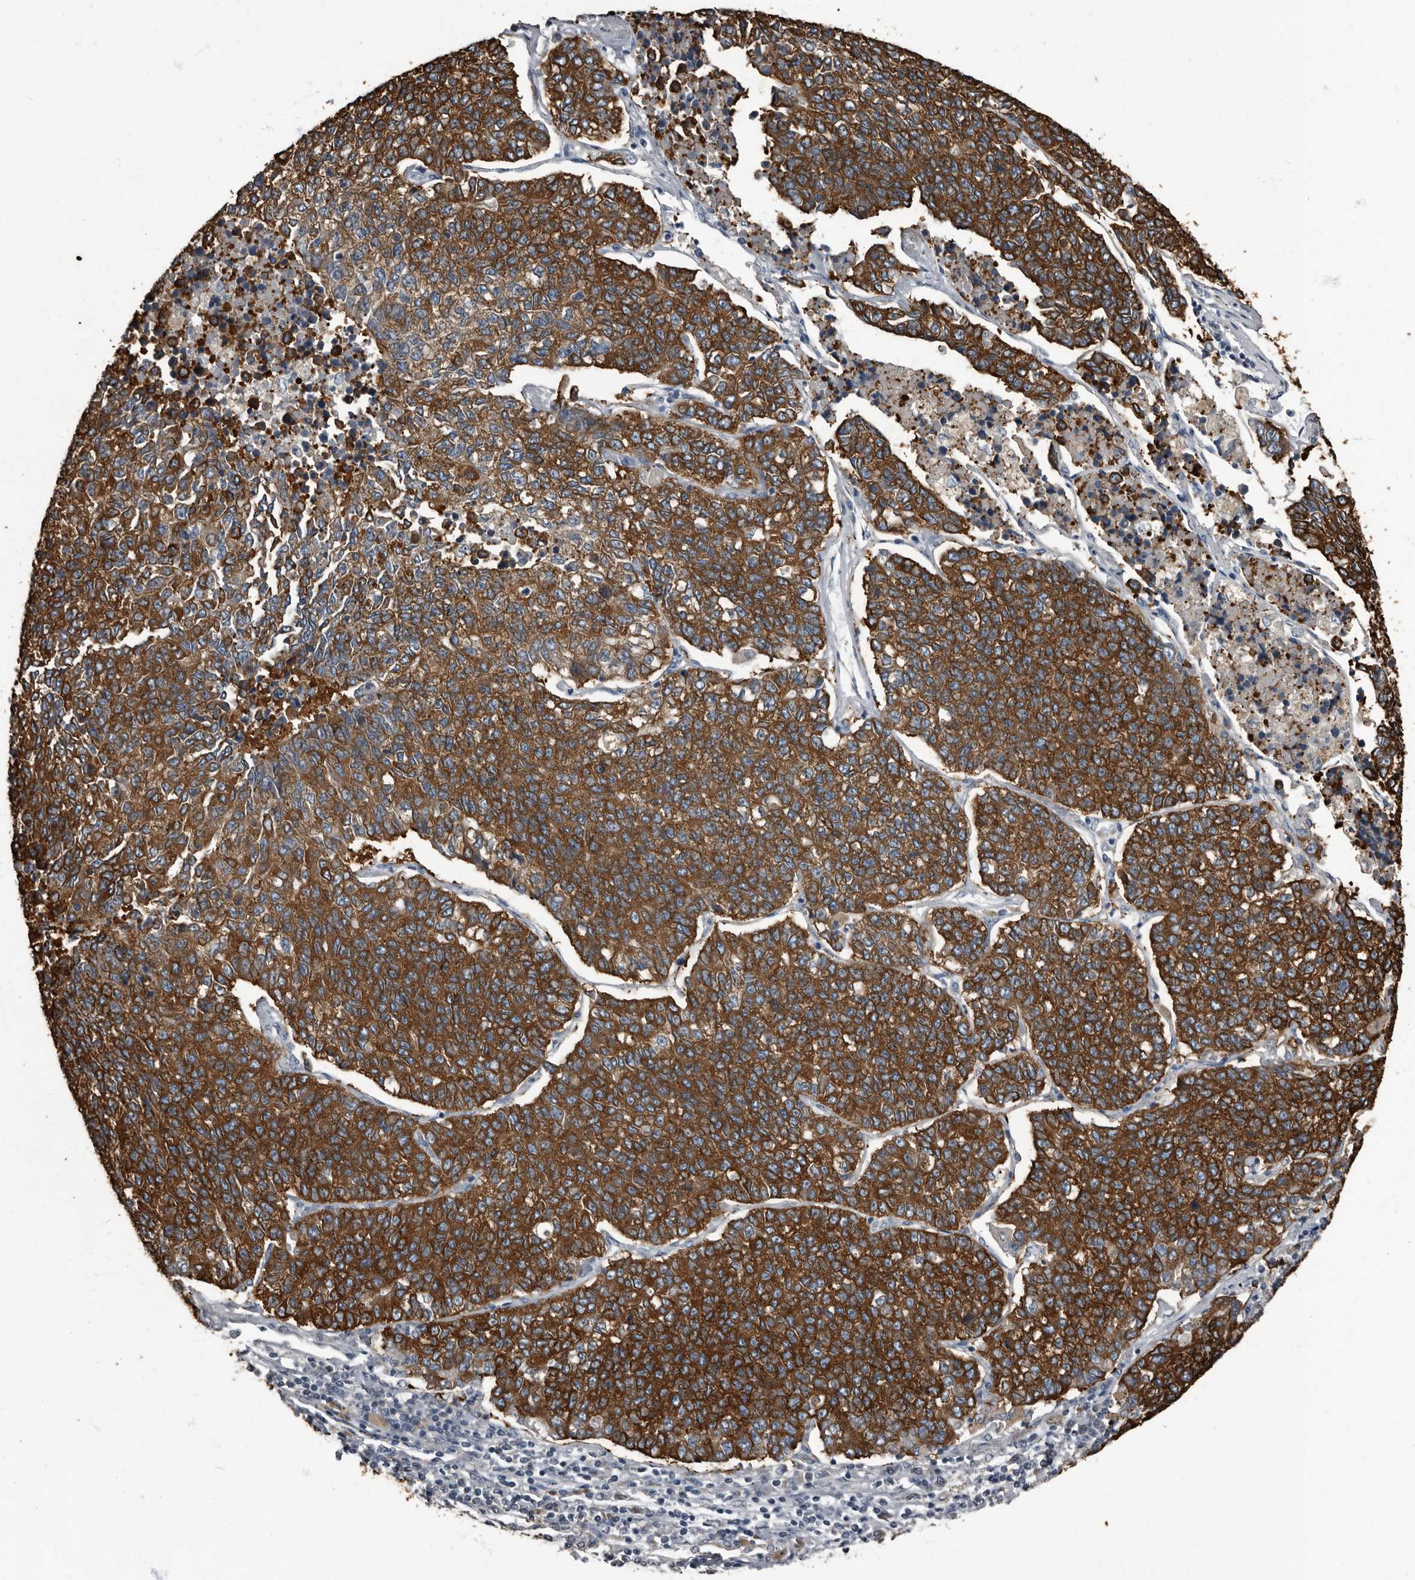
{"staining": {"intensity": "strong", "quantity": ">75%", "location": "cytoplasmic/membranous"}, "tissue": "lung cancer", "cell_type": "Tumor cells", "image_type": "cancer", "snomed": [{"axis": "morphology", "description": "Adenocarcinoma, NOS"}, {"axis": "topography", "description": "Lung"}], "caption": "About >75% of tumor cells in adenocarcinoma (lung) show strong cytoplasmic/membranous protein expression as visualized by brown immunohistochemical staining.", "gene": "TPD52L1", "patient": {"sex": "male", "age": 49}}